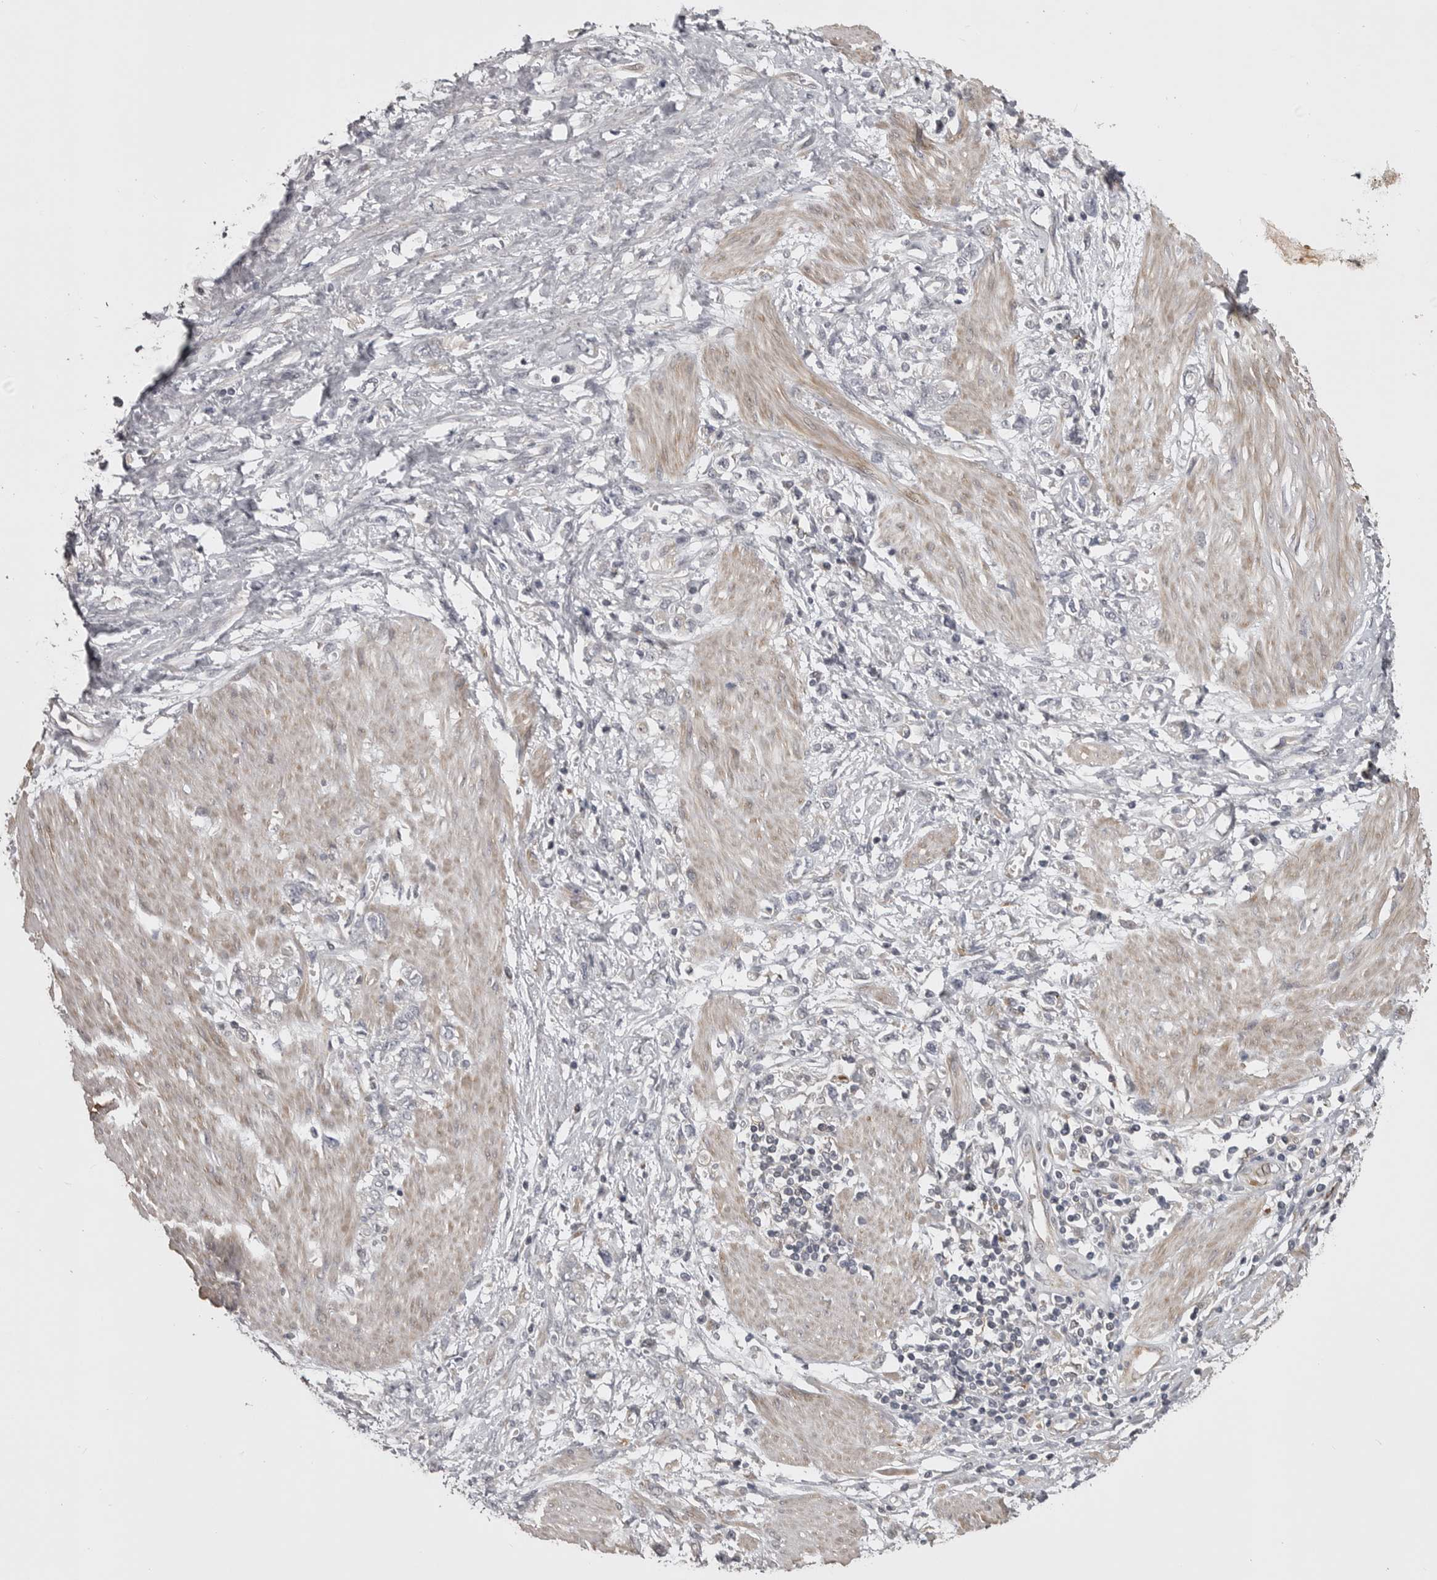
{"staining": {"intensity": "negative", "quantity": "none", "location": "none"}, "tissue": "stomach cancer", "cell_type": "Tumor cells", "image_type": "cancer", "snomed": [{"axis": "morphology", "description": "Adenocarcinoma, NOS"}, {"axis": "topography", "description": "Stomach"}], "caption": "This is an immunohistochemistry photomicrograph of human stomach adenocarcinoma. There is no expression in tumor cells.", "gene": "ZNRF1", "patient": {"sex": "female", "age": 76}}